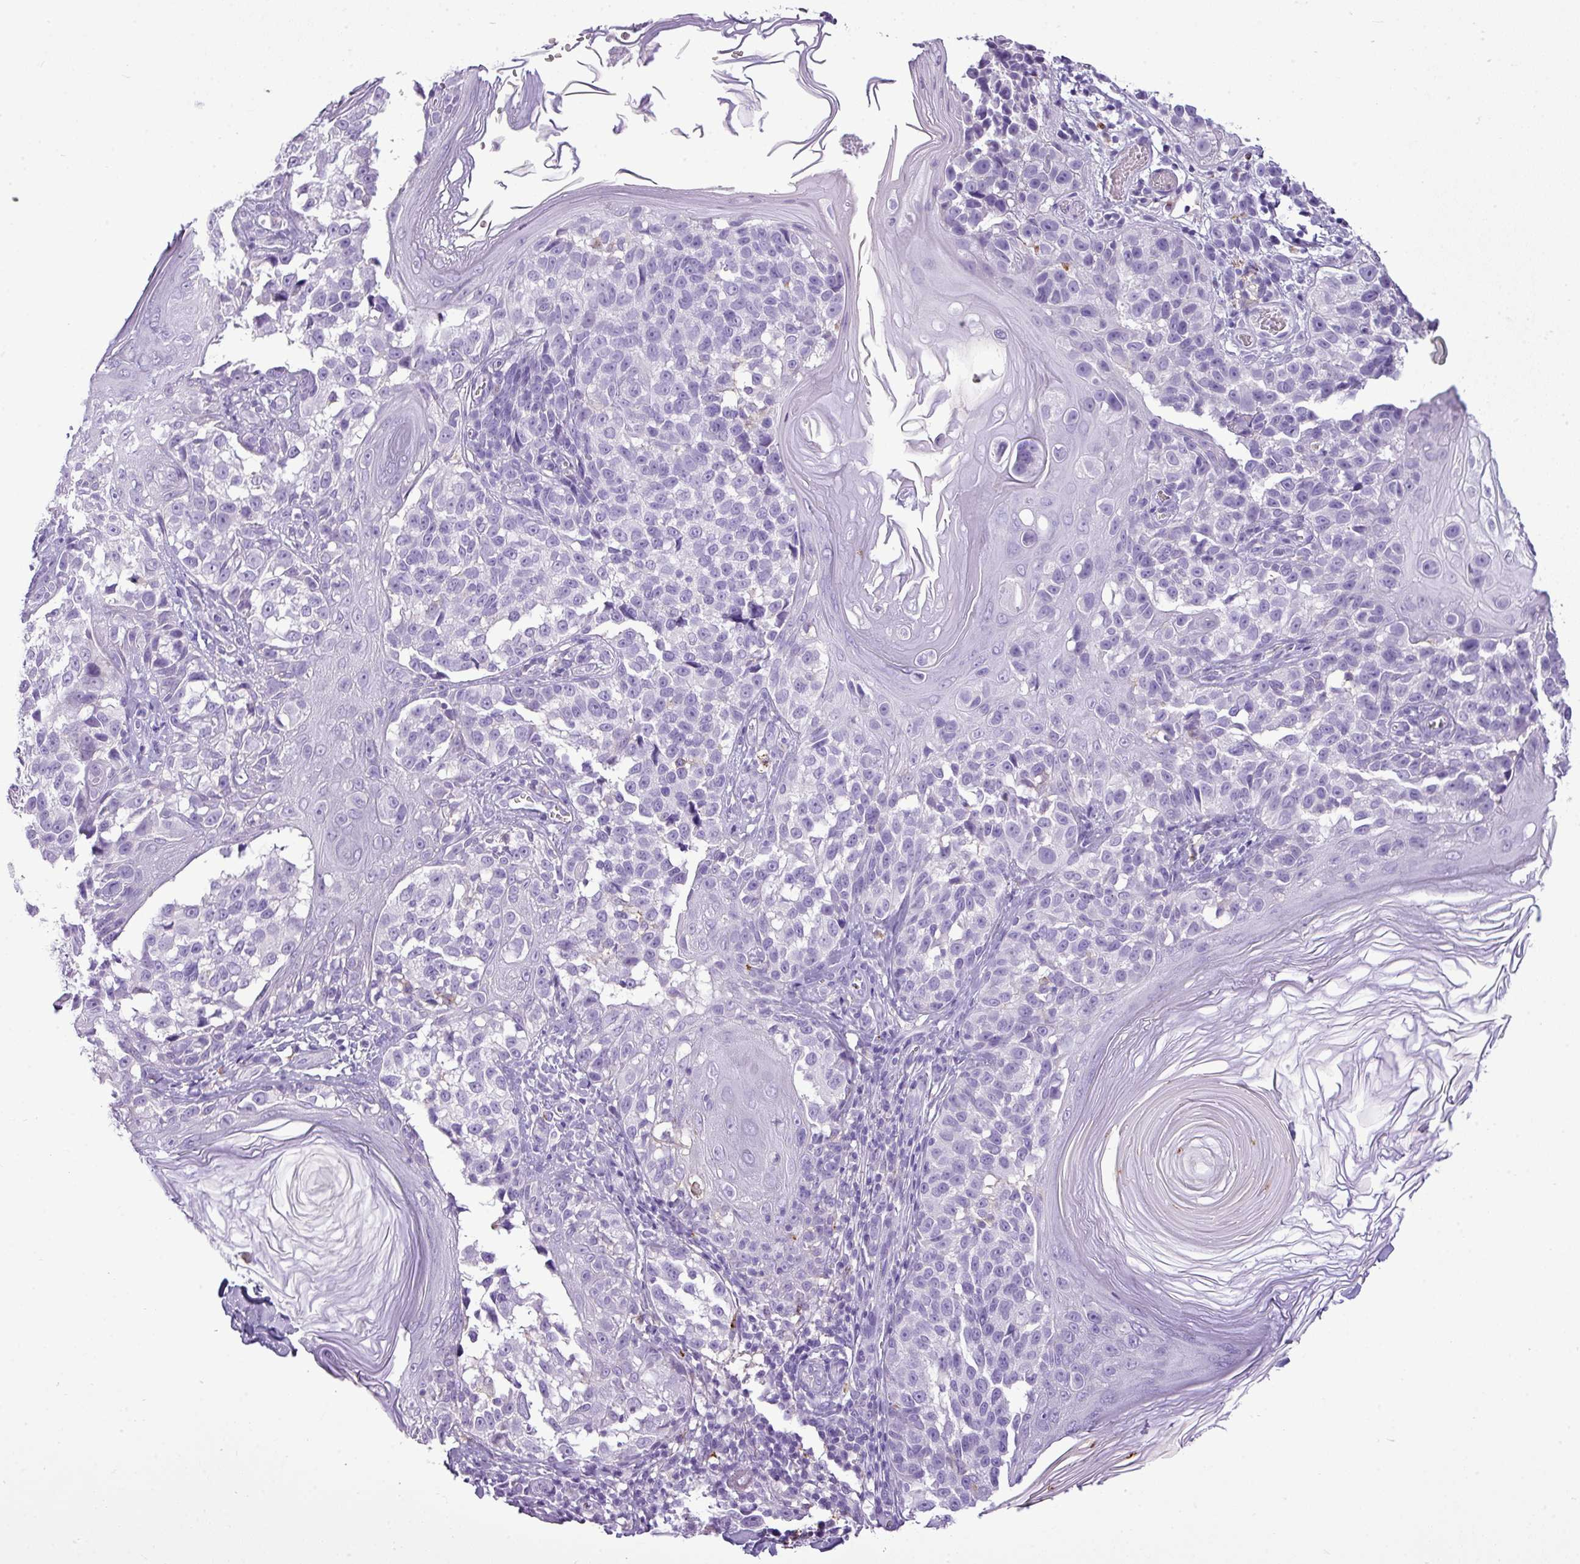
{"staining": {"intensity": "negative", "quantity": "none", "location": "none"}, "tissue": "melanoma", "cell_type": "Tumor cells", "image_type": "cancer", "snomed": [{"axis": "morphology", "description": "Malignant melanoma, NOS"}, {"axis": "topography", "description": "Skin"}], "caption": "IHC photomicrograph of neoplastic tissue: malignant melanoma stained with DAB (3,3'-diaminobenzidine) exhibits no significant protein expression in tumor cells. (Stains: DAB (3,3'-diaminobenzidine) immunohistochemistry with hematoxylin counter stain, Microscopy: brightfield microscopy at high magnification).", "gene": "RBMXL2", "patient": {"sex": "male", "age": 73}}